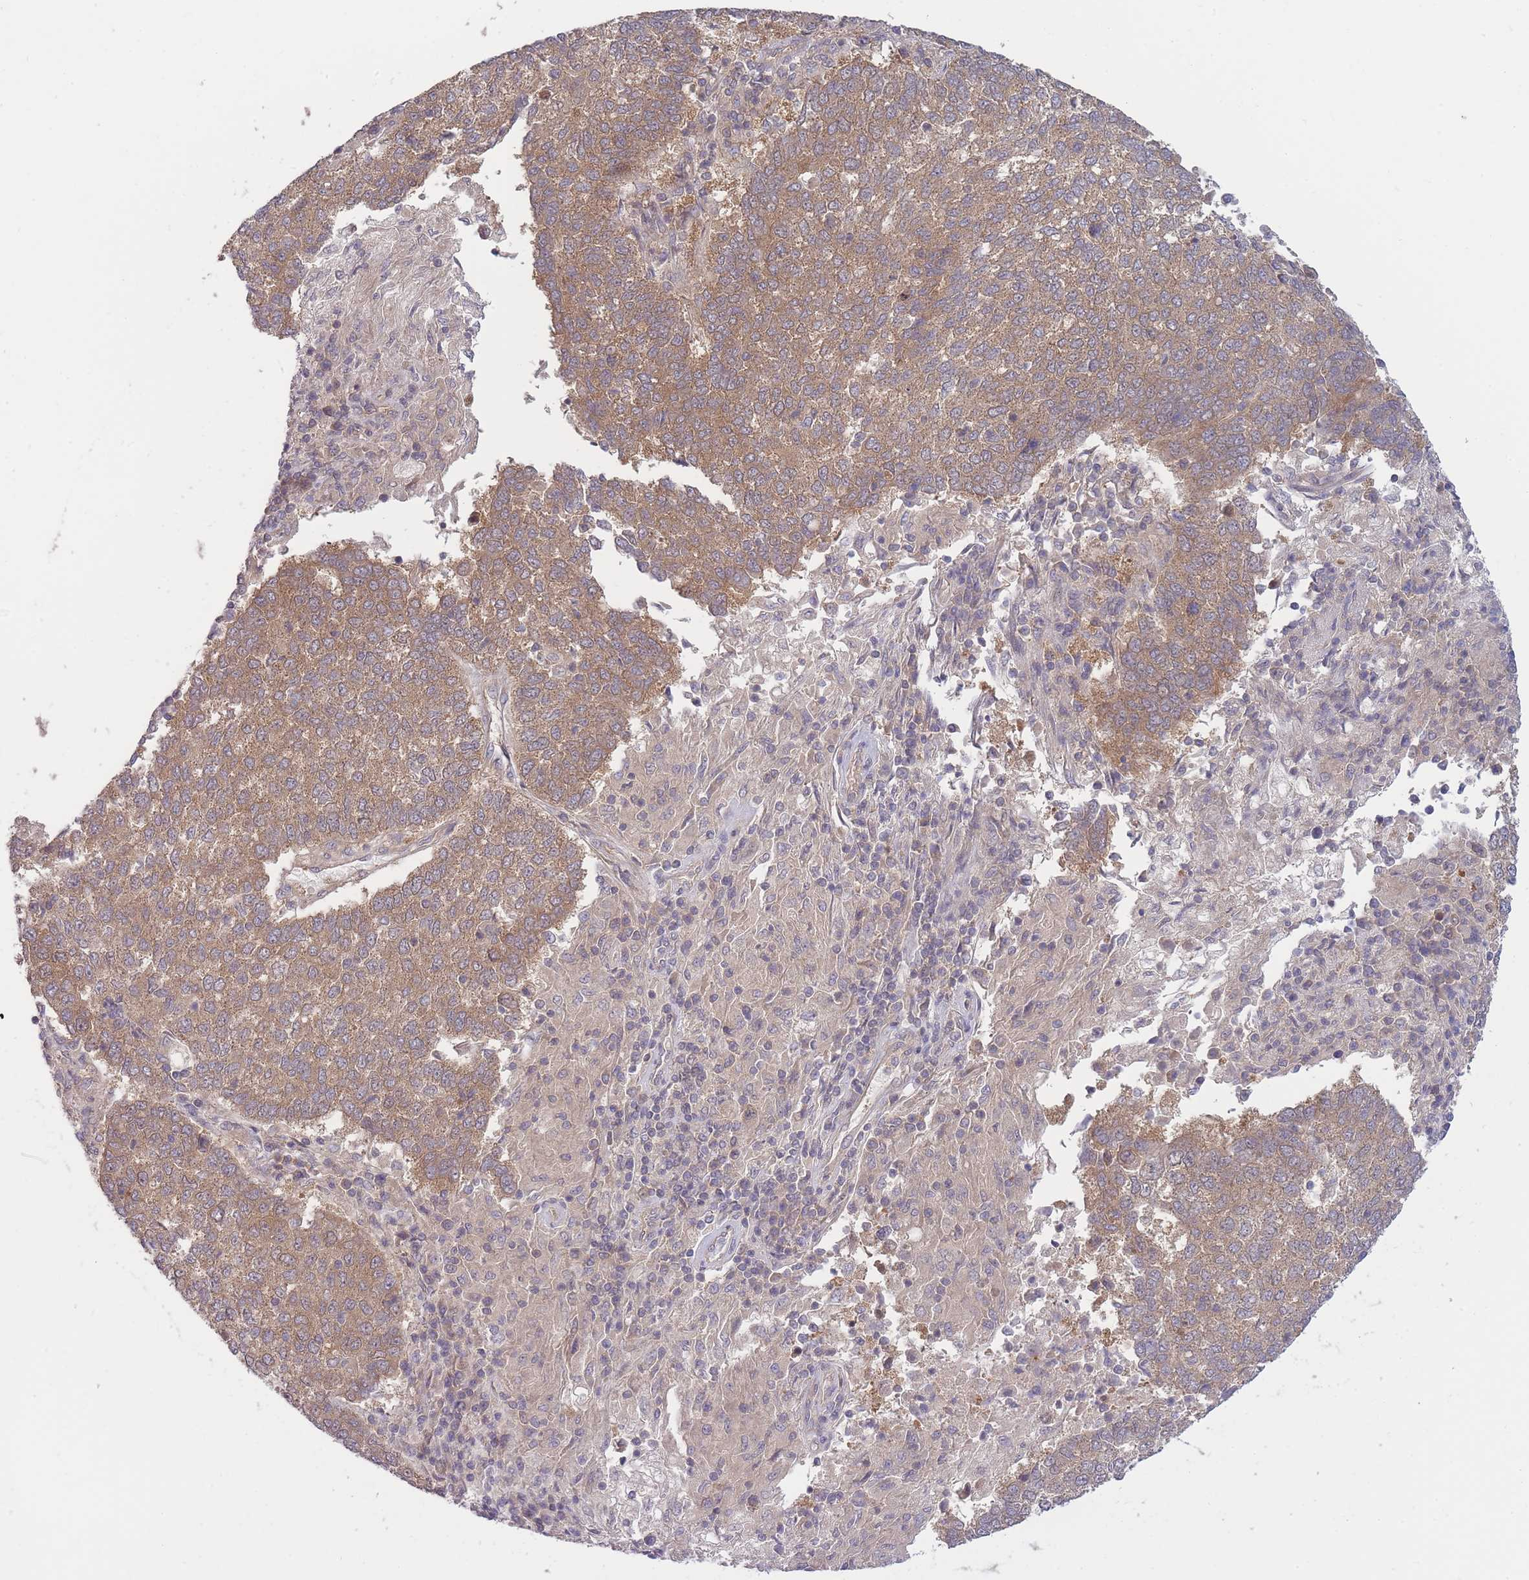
{"staining": {"intensity": "moderate", "quantity": ">75%", "location": "cytoplasmic/membranous"}, "tissue": "lung cancer", "cell_type": "Tumor cells", "image_type": "cancer", "snomed": [{"axis": "morphology", "description": "Squamous cell carcinoma, NOS"}, {"axis": "topography", "description": "Lung"}], "caption": "Human lung cancer (squamous cell carcinoma) stained for a protein (brown) displays moderate cytoplasmic/membranous positive staining in about >75% of tumor cells.", "gene": "PFDN6", "patient": {"sex": "male", "age": 73}}